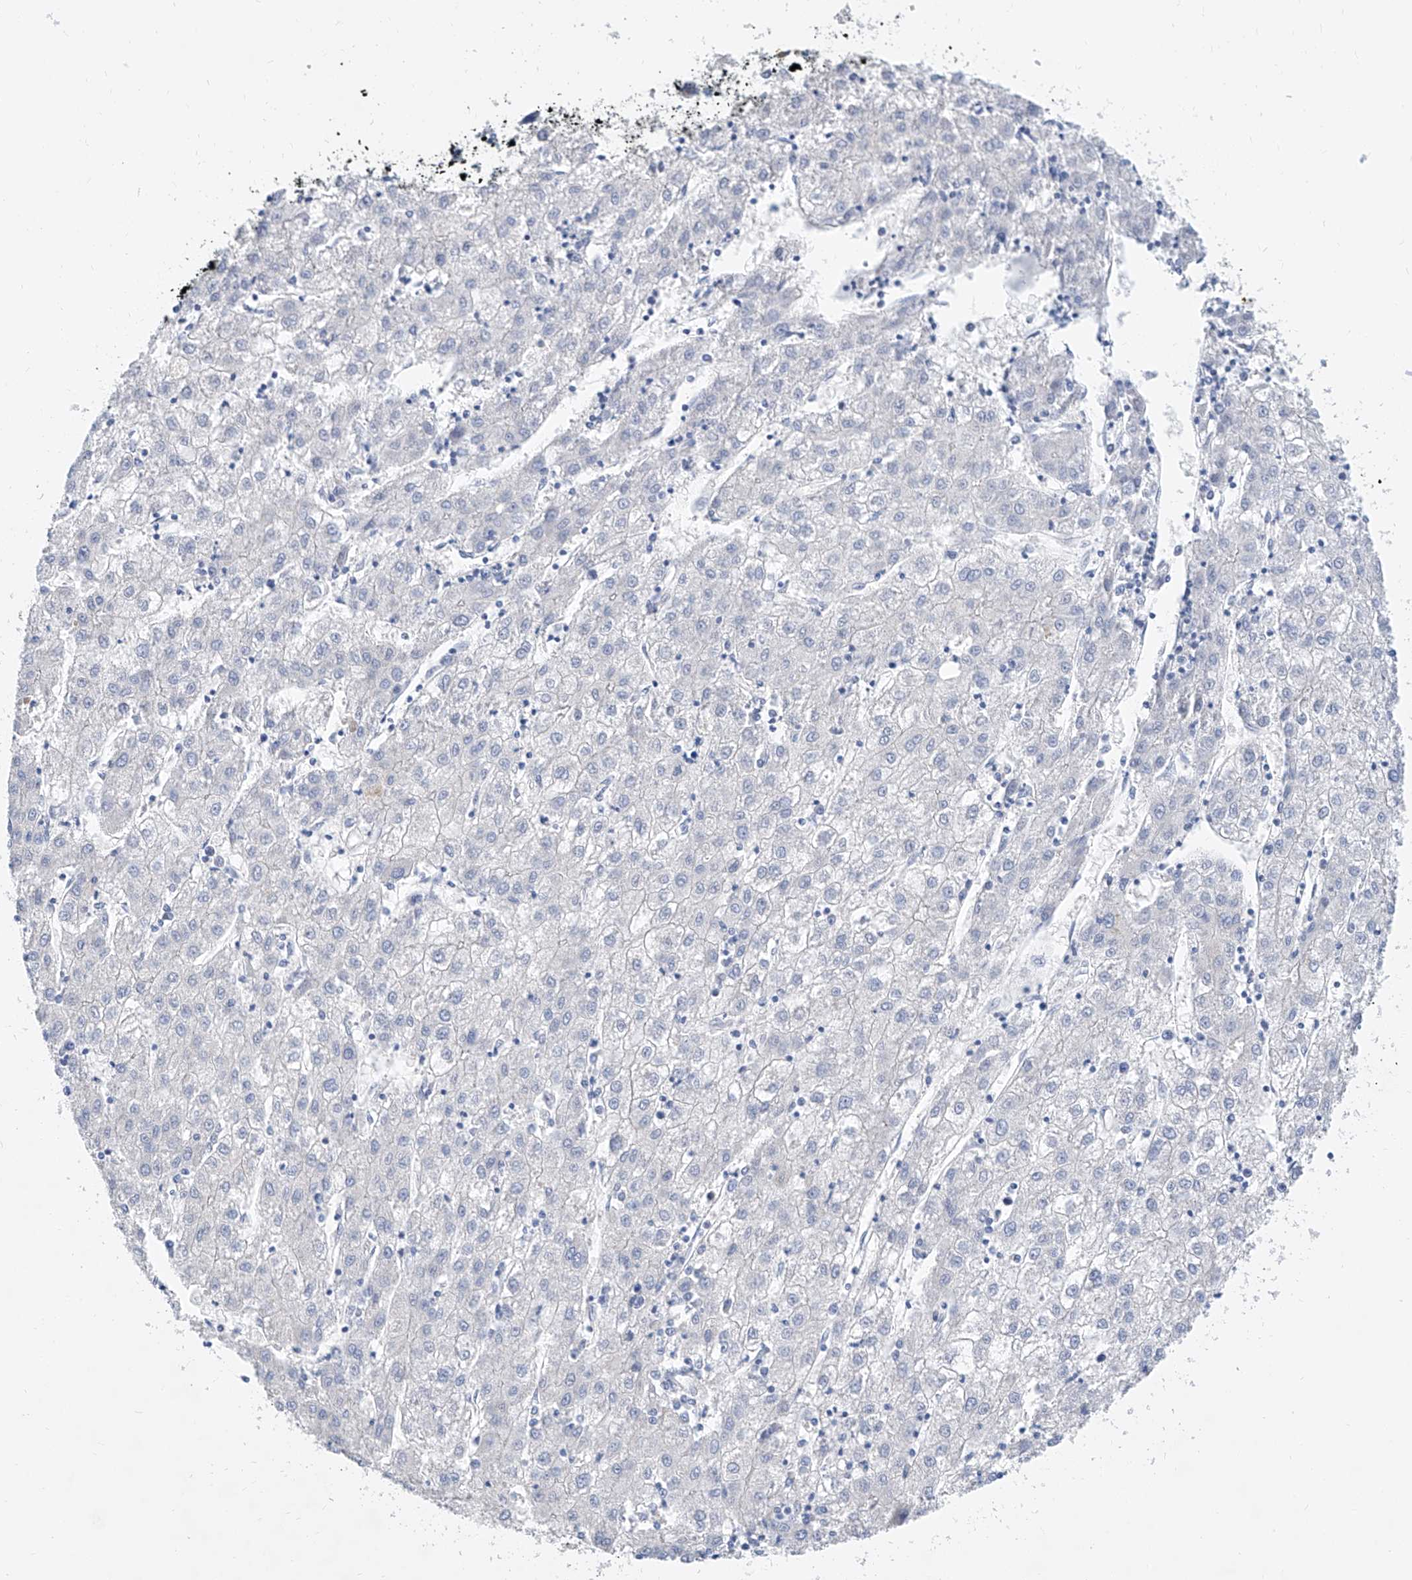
{"staining": {"intensity": "negative", "quantity": "none", "location": "none"}, "tissue": "liver cancer", "cell_type": "Tumor cells", "image_type": "cancer", "snomed": [{"axis": "morphology", "description": "Carcinoma, Hepatocellular, NOS"}, {"axis": "topography", "description": "Liver"}], "caption": "Liver cancer (hepatocellular carcinoma) stained for a protein using immunohistochemistry reveals no expression tumor cells.", "gene": "SLC25A29", "patient": {"sex": "male", "age": 72}}